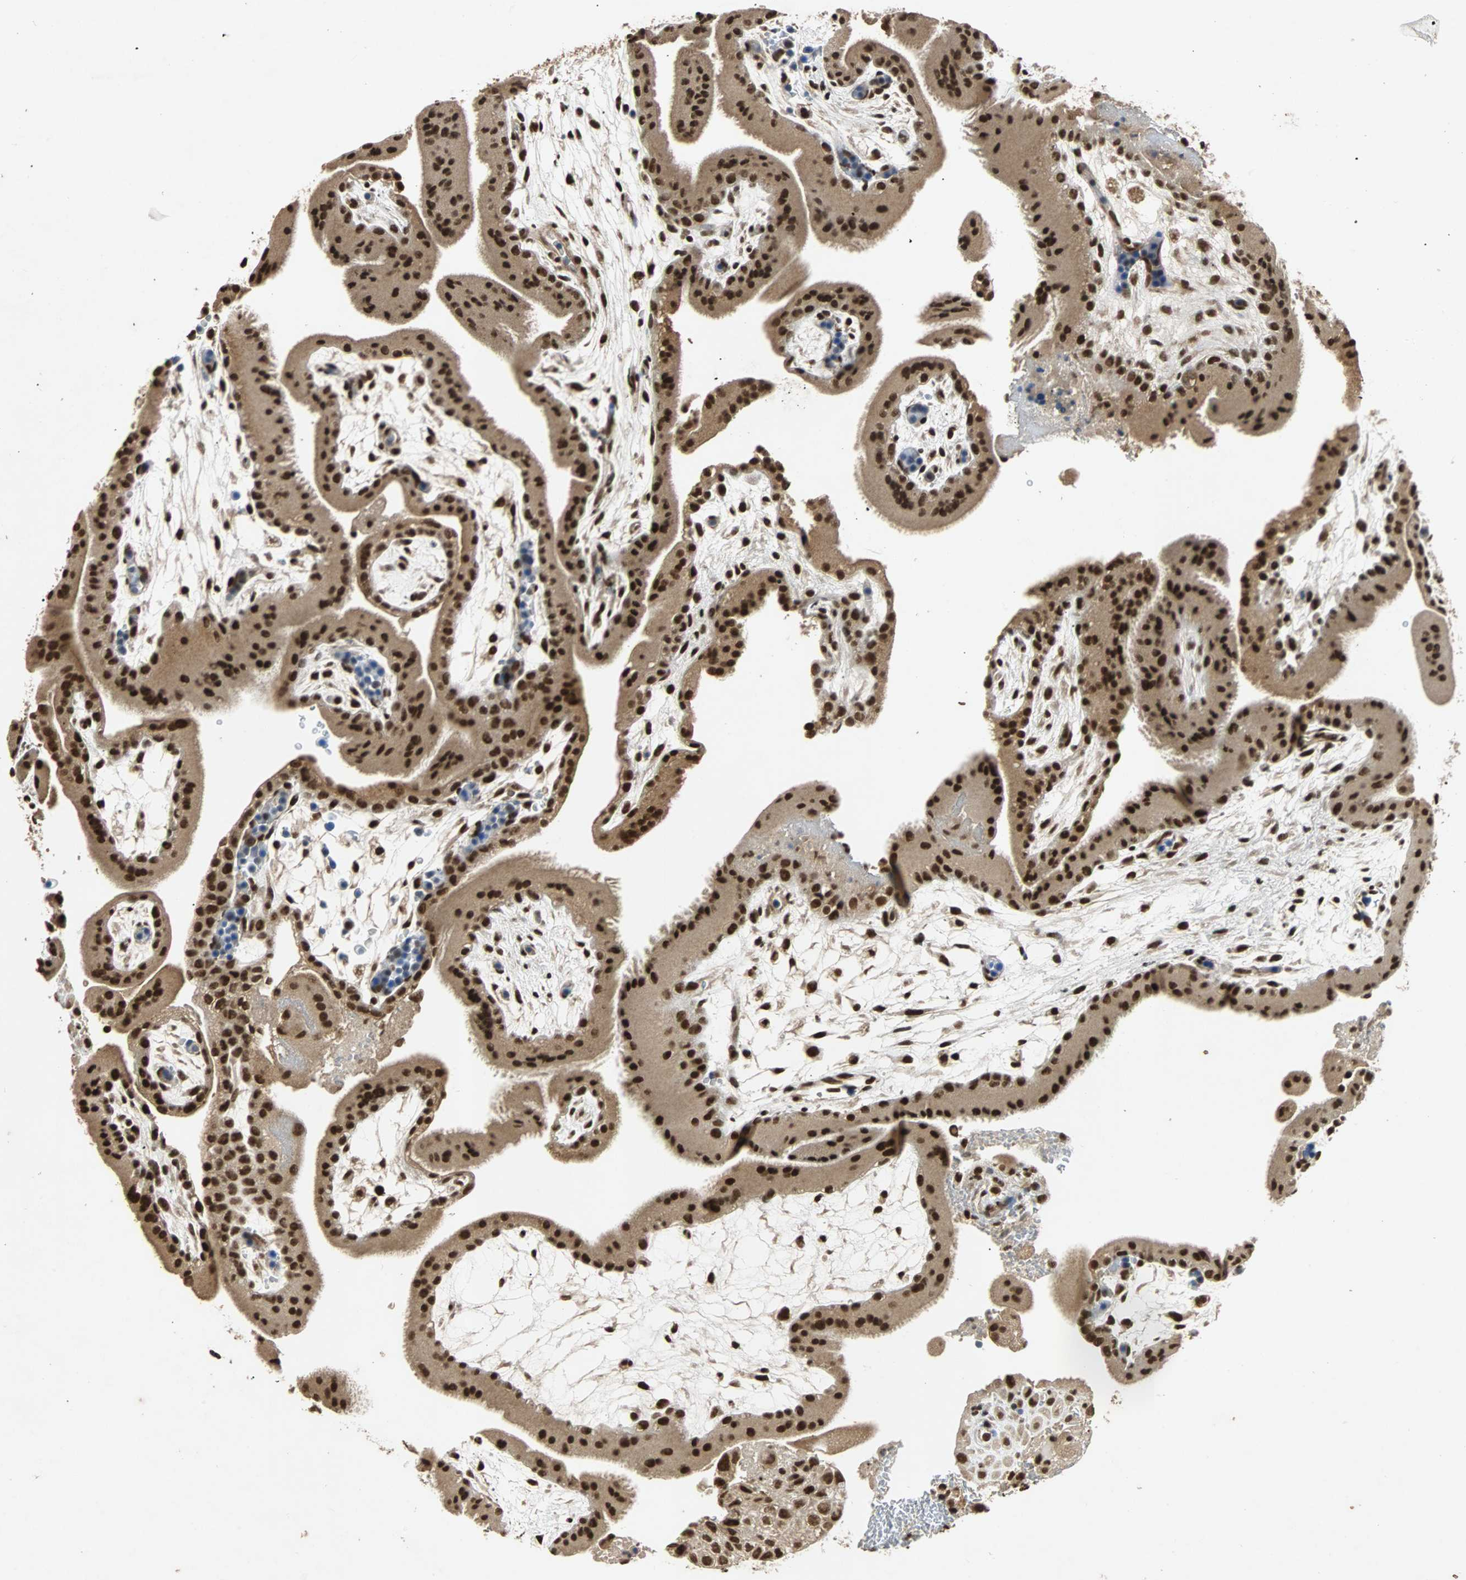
{"staining": {"intensity": "strong", "quantity": ">75%", "location": "nuclear"}, "tissue": "placenta", "cell_type": "Decidual cells", "image_type": "normal", "snomed": [{"axis": "morphology", "description": "Normal tissue, NOS"}, {"axis": "topography", "description": "Placenta"}], "caption": "Protein expression analysis of normal placenta reveals strong nuclear expression in about >75% of decidual cells. (DAB (3,3'-diaminobenzidine) = brown stain, brightfield microscopy at high magnification).", "gene": "TAF5", "patient": {"sex": "female", "age": 19}}